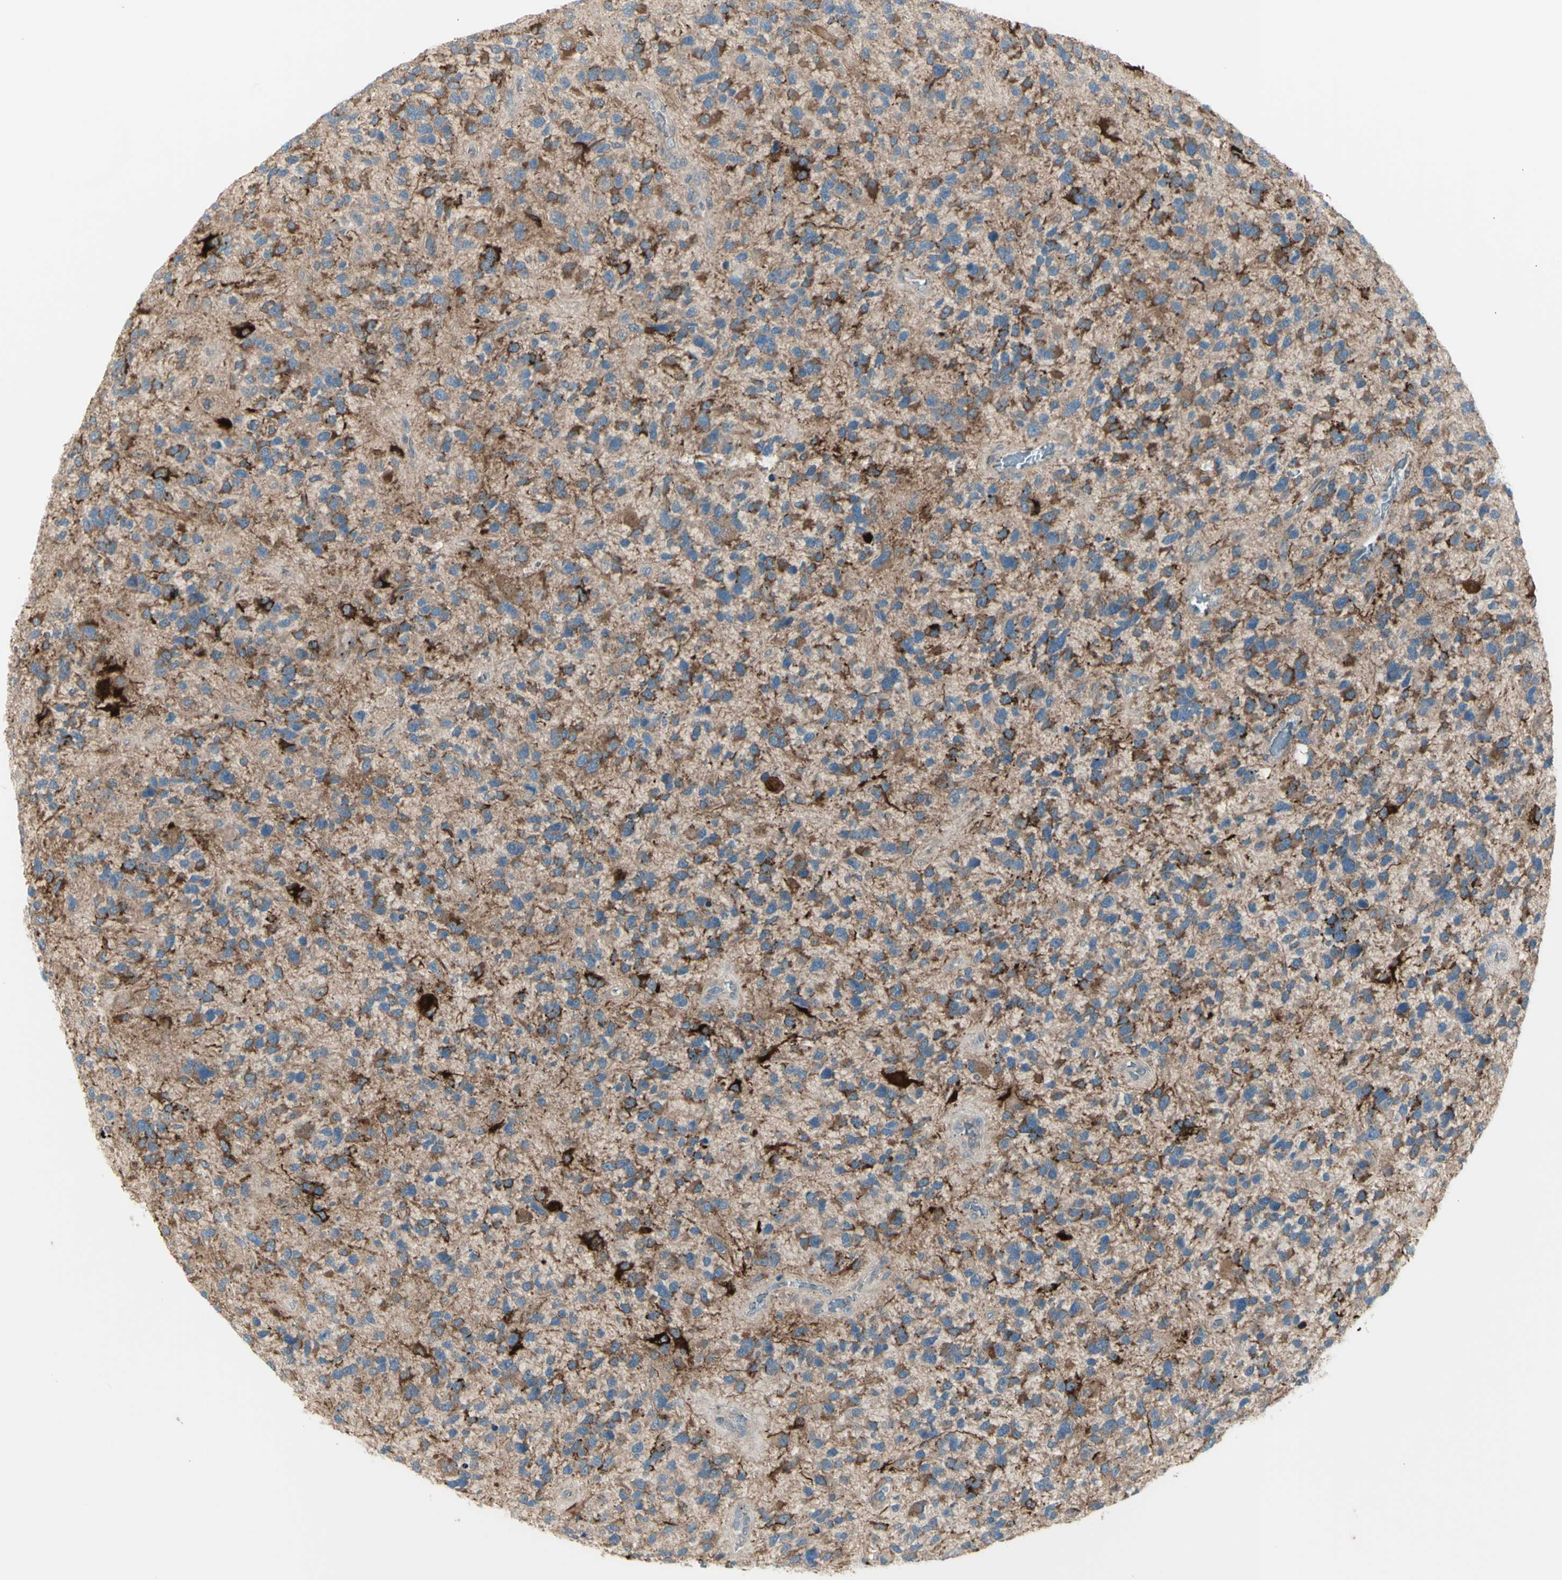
{"staining": {"intensity": "moderate", "quantity": "25%-75%", "location": "cytoplasmic/membranous"}, "tissue": "glioma", "cell_type": "Tumor cells", "image_type": "cancer", "snomed": [{"axis": "morphology", "description": "Glioma, malignant, High grade"}, {"axis": "topography", "description": "Brain"}], "caption": "This is an image of immunohistochemistry (IHC) staining of malignant high-grade glioma, which shows moderate positivity in the cytoplasmic/membranous of tumor cells.", "gene": "OSTM1", "patient": {"sex": "female", "age": 58}}